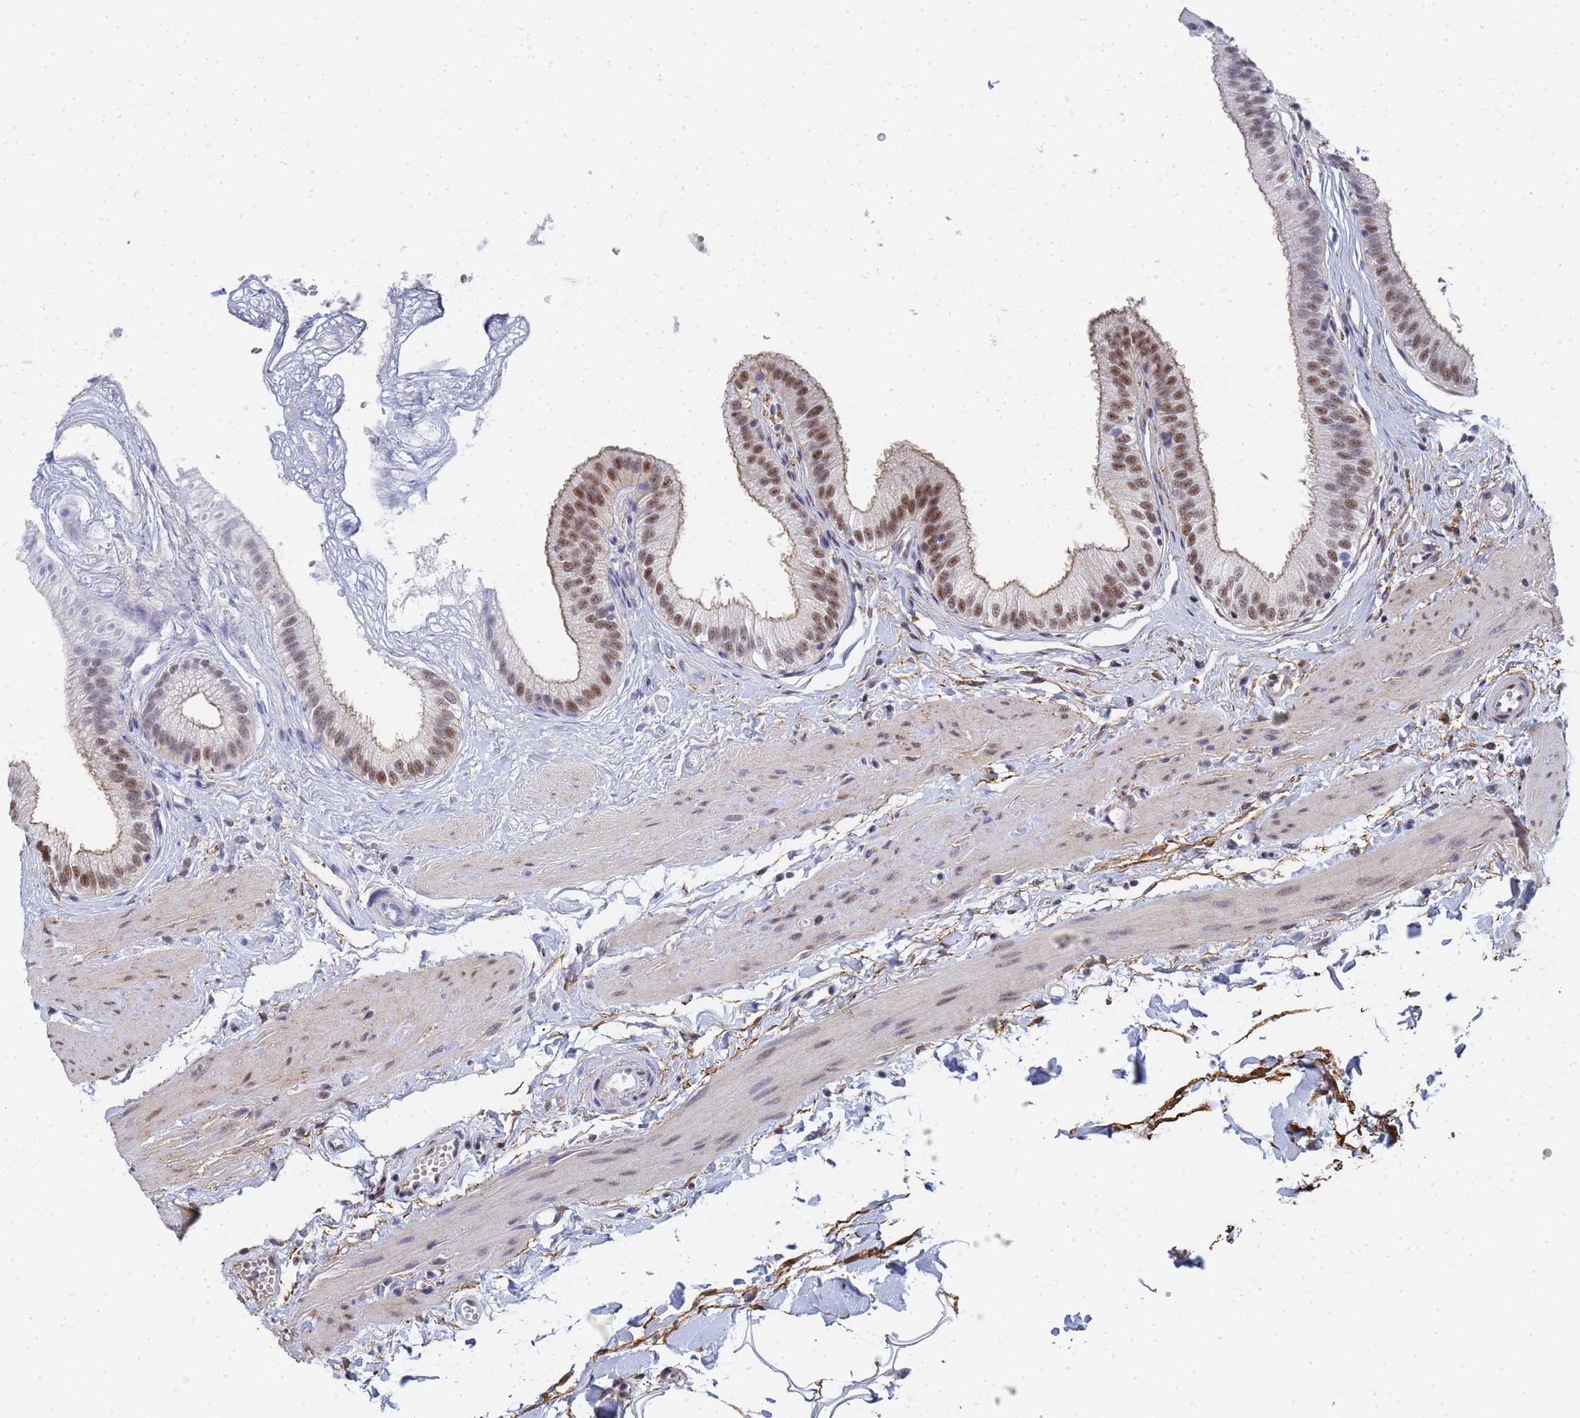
{"staining": {"intensity": "moderate", "quantity": ">75%", "location": "cytoplasmic/membranous,nuclear"}, "tissue": "gallbladder", "cell_type": "Glandular cells", "image_type": "normal", "snomed": [{"axis": "morphology", "description": "Normal tissue, NOS"}, {"axis": "topography", "description": "Gallbladder"}], "caption": "Moderate cytoplasmic/membranous,nuclear staining is identified in approximately >75% of glandular cells in normal gallbladder. (DAB IHC with brightfield microscopy, high magnification).", "gene": "PRRT4", "patient": {"sex": "female", "age": 54}}